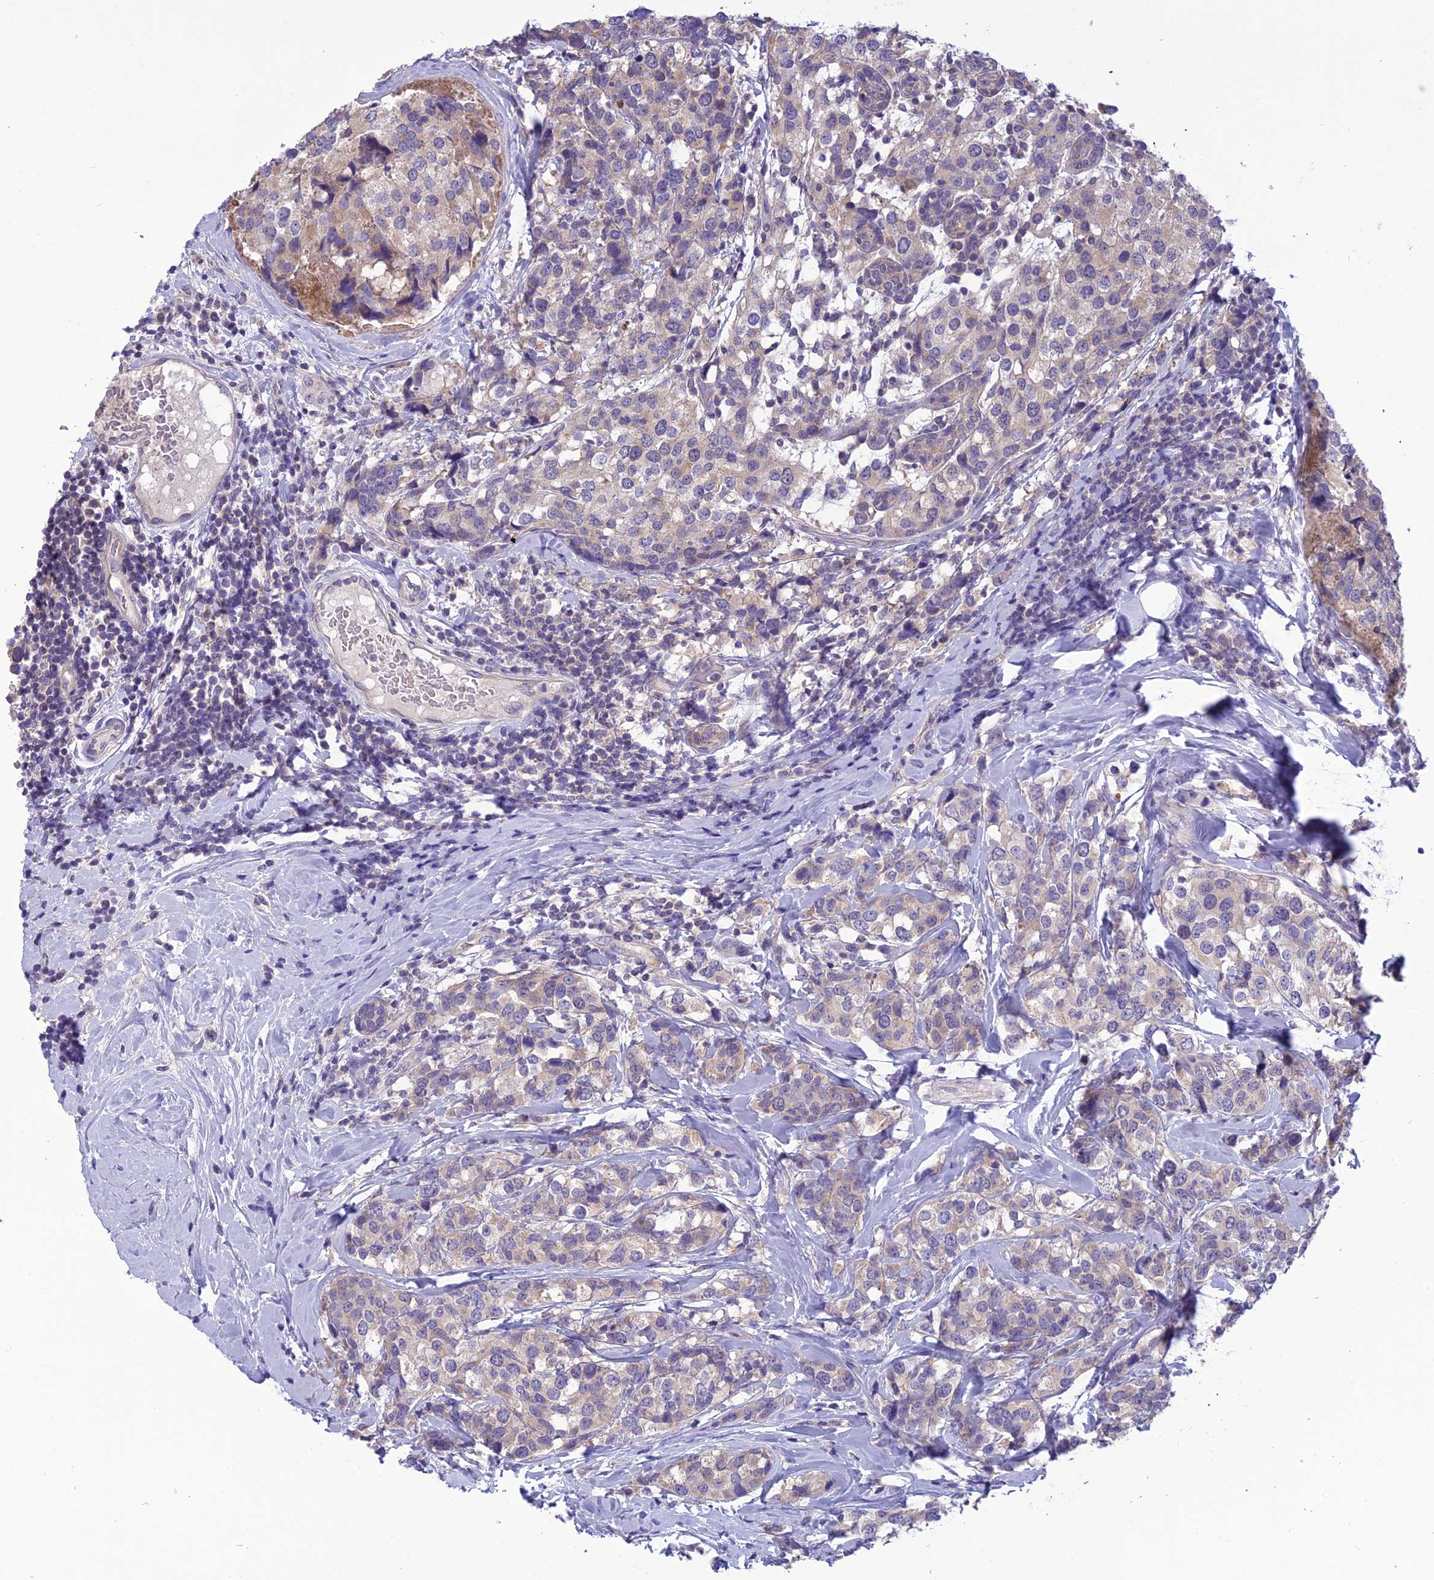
{"staining": {"intensity": "negative", "quantity": "none", "location": "none"}, "tissue": "breast cancer", "cell_type": "Tumor cells", "image_type": "cancer", "snomed": [{"axis": "morphology", "description": "Lobular carcinoma"}, {"axis": "topography", "description": "Breast"}], "caption": "Tumor cells show no significant protein positivity in breast cancer (lobular carcinoma).", "gene": "PSMF1", "patient": {"sex": "female", "age": 59}}